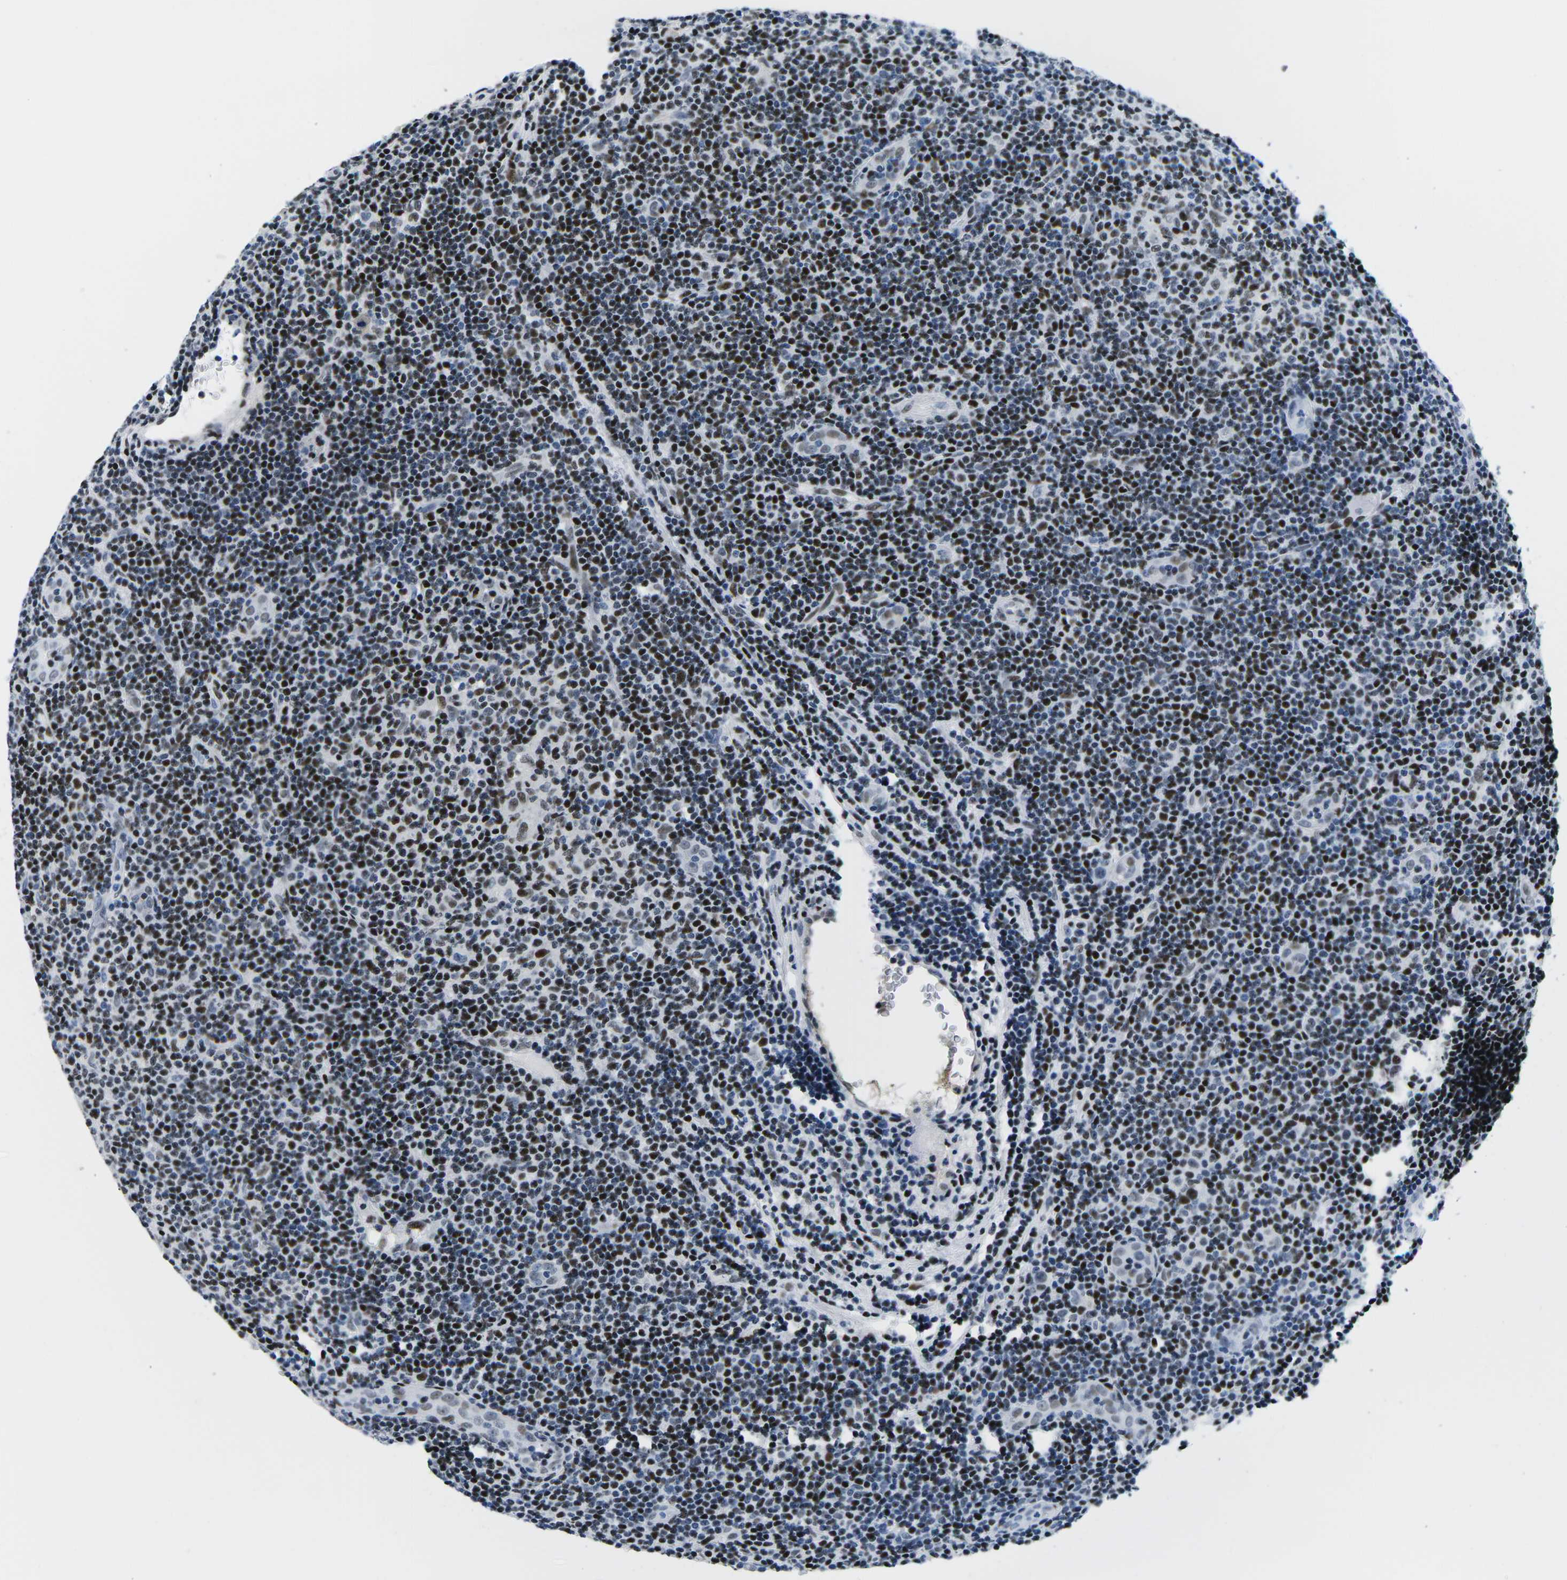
{"staining": {"intensity": "moderate", "quantity": ">75%", "location": "nuclear"}, "tissue": "lymphoma", "cell_type": "Tumor cells", "image_type": "cancer", "snomed": [{"axis": "morphology", "description": "Malignant lymphoma, non-Hodgkin's type, Low grade"}, {"axis": "topography", "description": "Lymph node"}], "caption": "Immunohistochemical staining of human lymphoma demonstrates medium levels of moderate nuclear protein expression in about >75% of tumor cells.", "gene": "ATF1", "patient": {"sex": "male", "age": 83}}